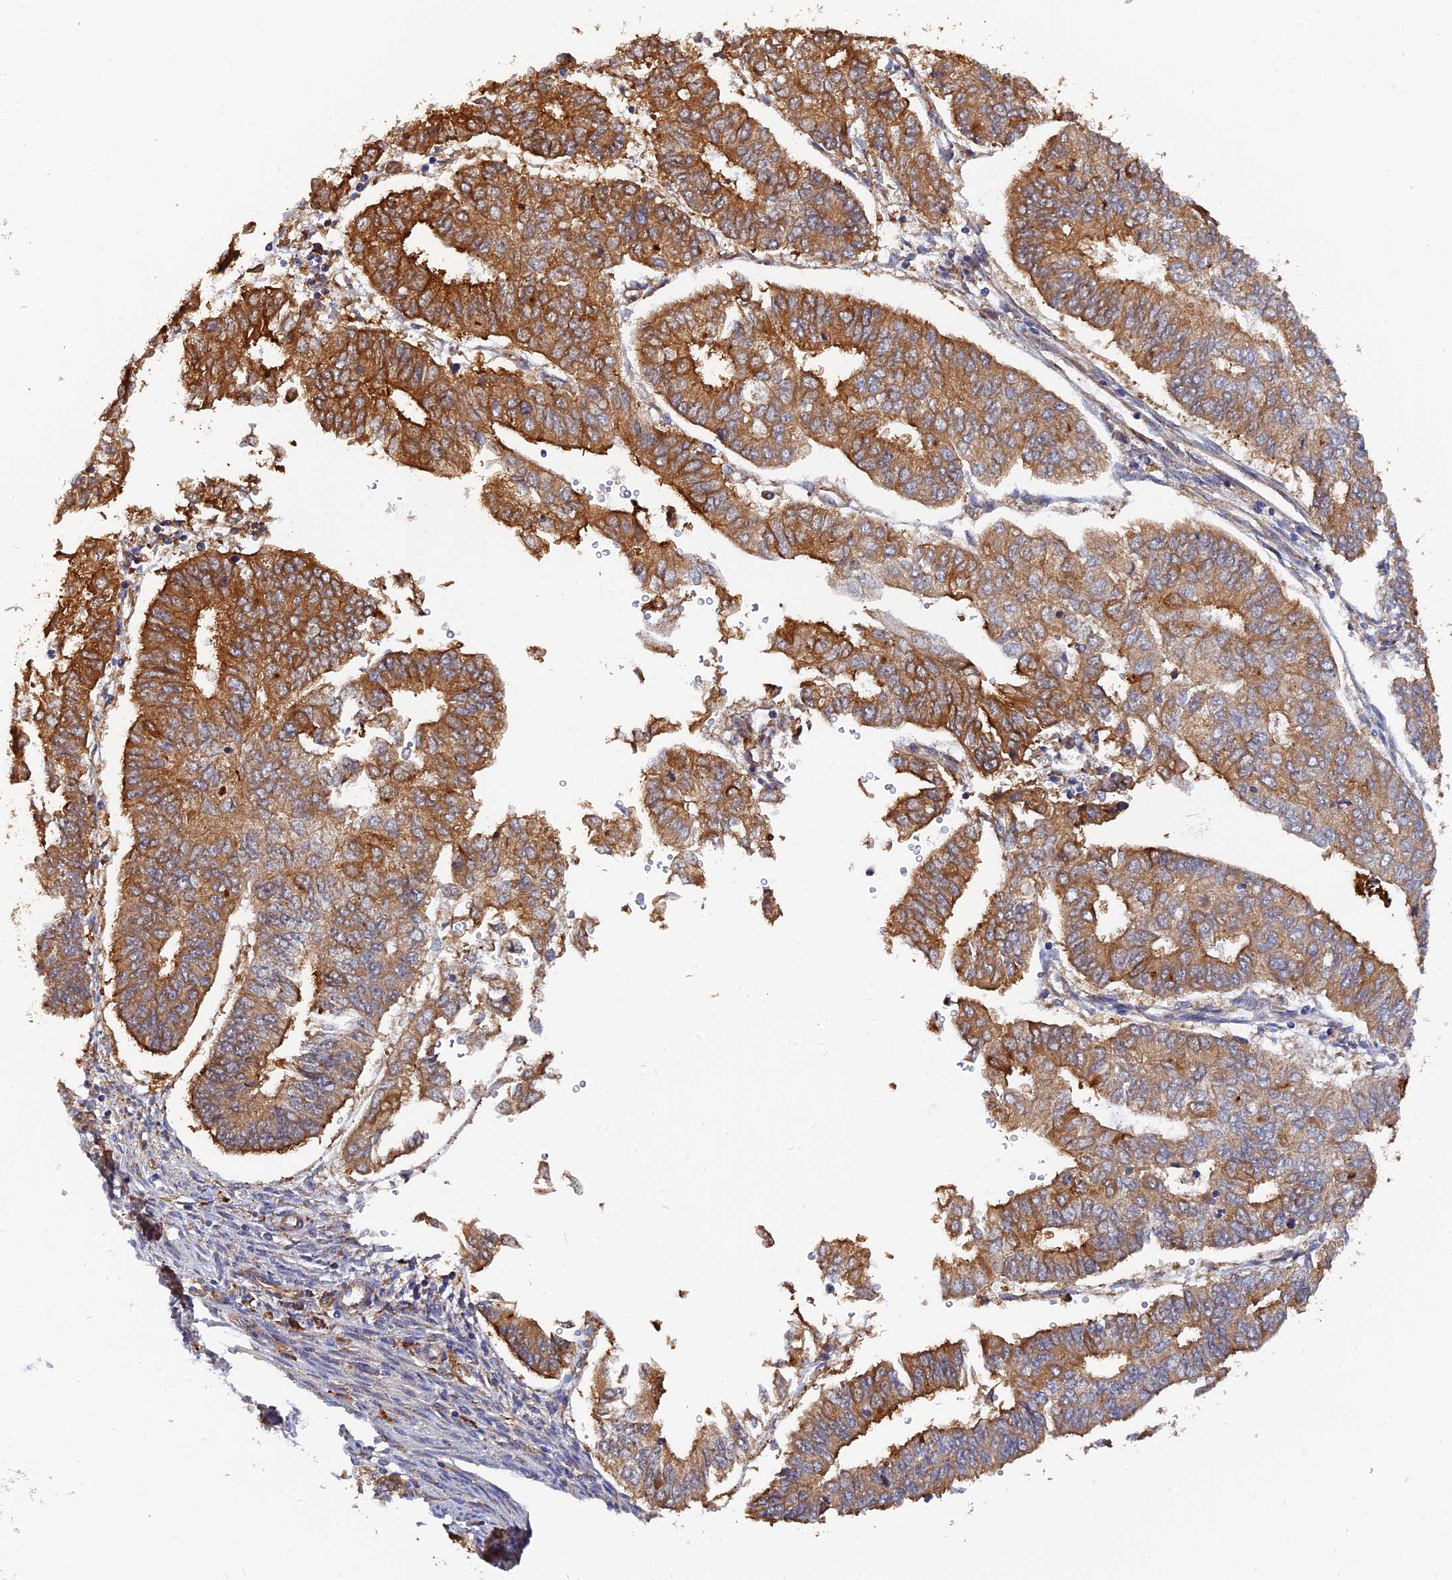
{"staining": {"intensity": "strong", "quantity": ">75%", "location": "cytoplasmic/membranous"}, "tissue": "endometrial cancer", "cell_type": "Tumor cells", "image_type": "cancer", "snomed": [{"axis": "morphology", "description": "Adenocarcinoma, NOS"}, {"axis": "topography", "description": "Endometrium"}], "caption": "Endometrial cancer stained for a protein (brown) shows strong cytoplasmic/membranous positive positivity in approximately >75% of tumor cells.", "gene": "WBP11", "patient": {"sex": "female", "age": 68}}